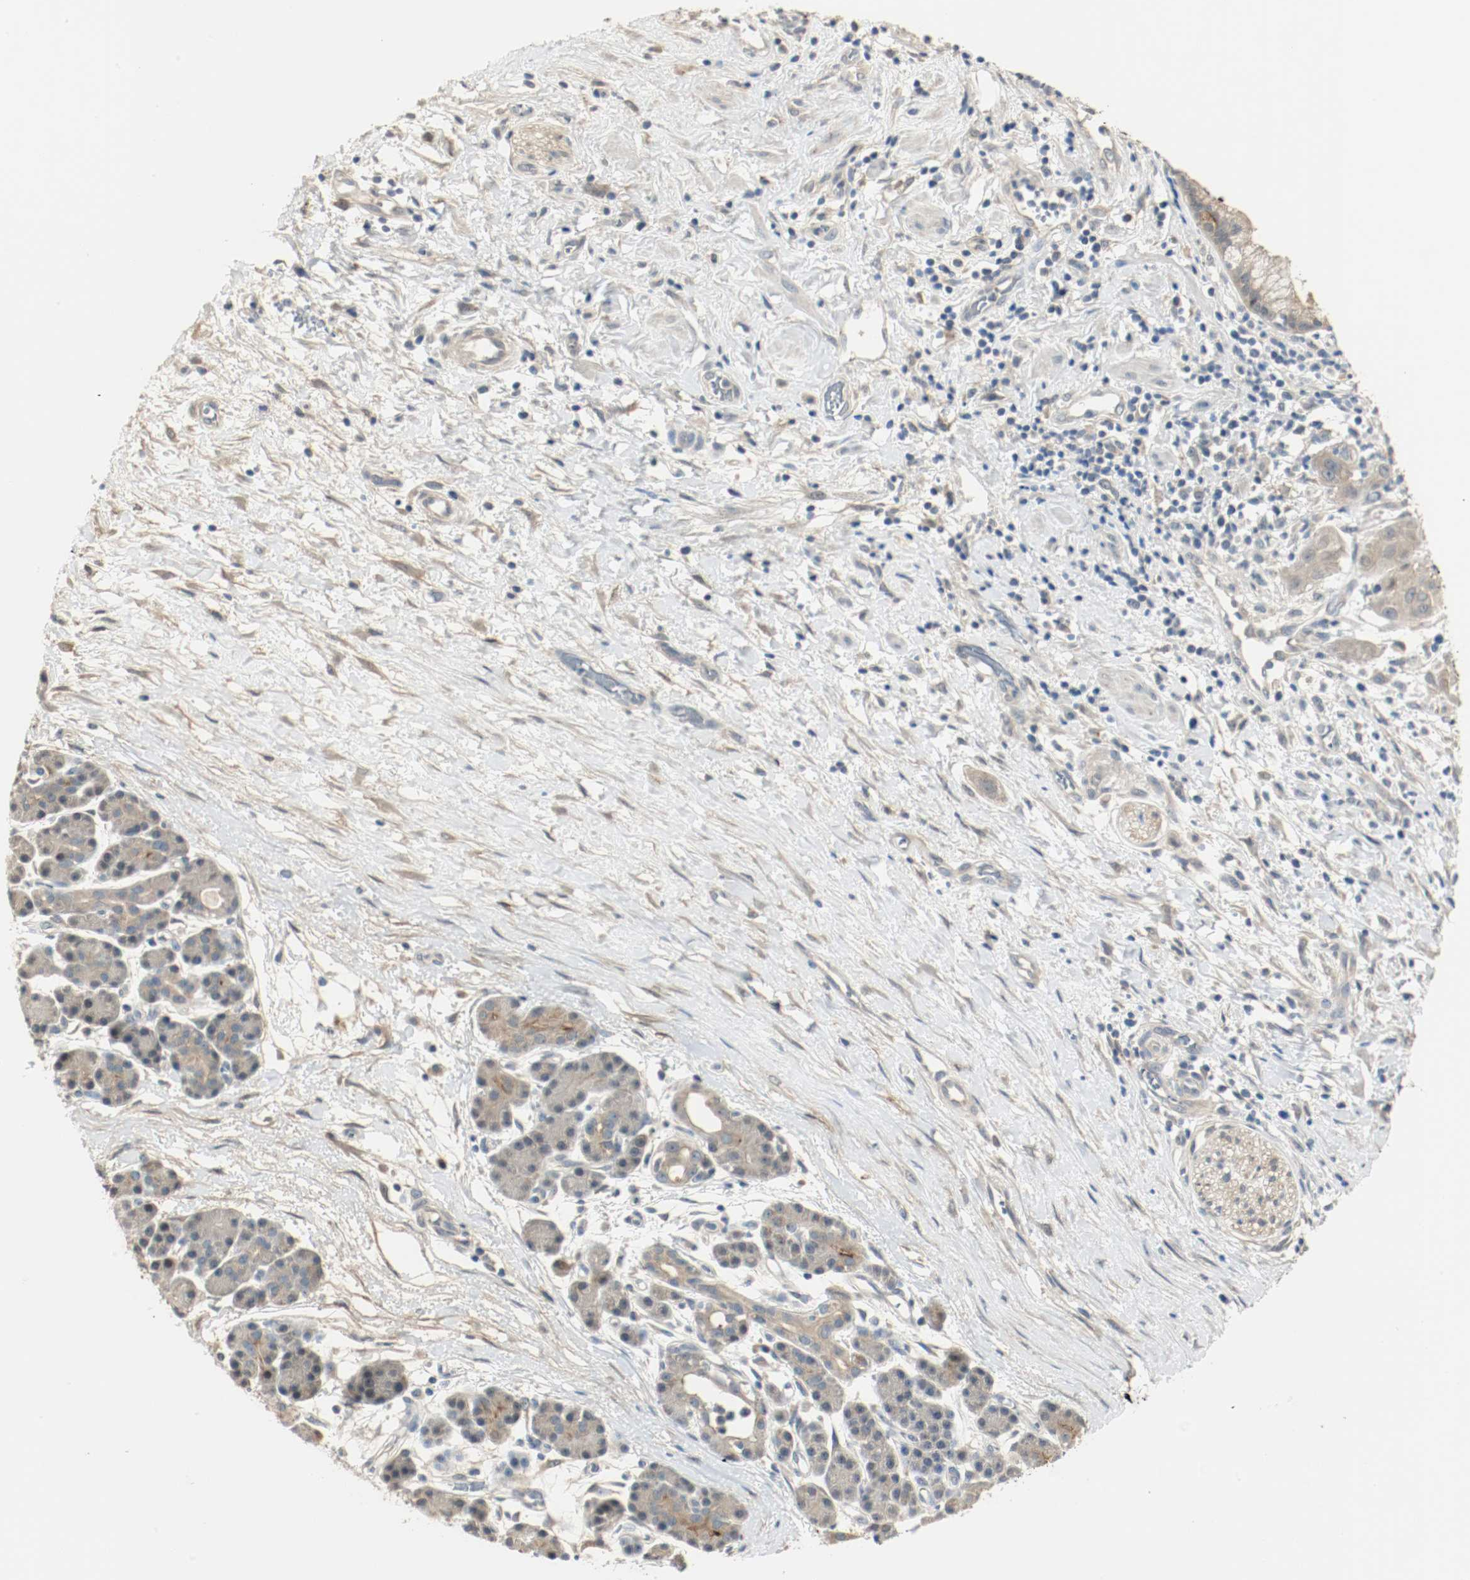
{"staining": {"intensity": "weak", "quantity": ">75%", "location": "cytoplasmic/membranous"}, "tissue": "pancreatic cancer", "cell_type": "Tumor cells", "image_type": "cancer", "snomed": [{"axis": "morphology", "description": "Adenocarcinoma, NOS"}, {"axis": "topography", "description": "Pancreas"}], "caption": "Immunohistochemistry (IHC) (DAB (3,3'-diaminobenzidine)) staining of adenocarcinoma (pancreatic) demonstrates weak cytoplasmic/membranous protein positivity in approximately >75% of tumor cells. Immunohistochemistry (IHC) stains the protein in brown and the nuclei are stained blue.", "gene": "MELTF", "patient": {"sex": "female", "age": 60}}